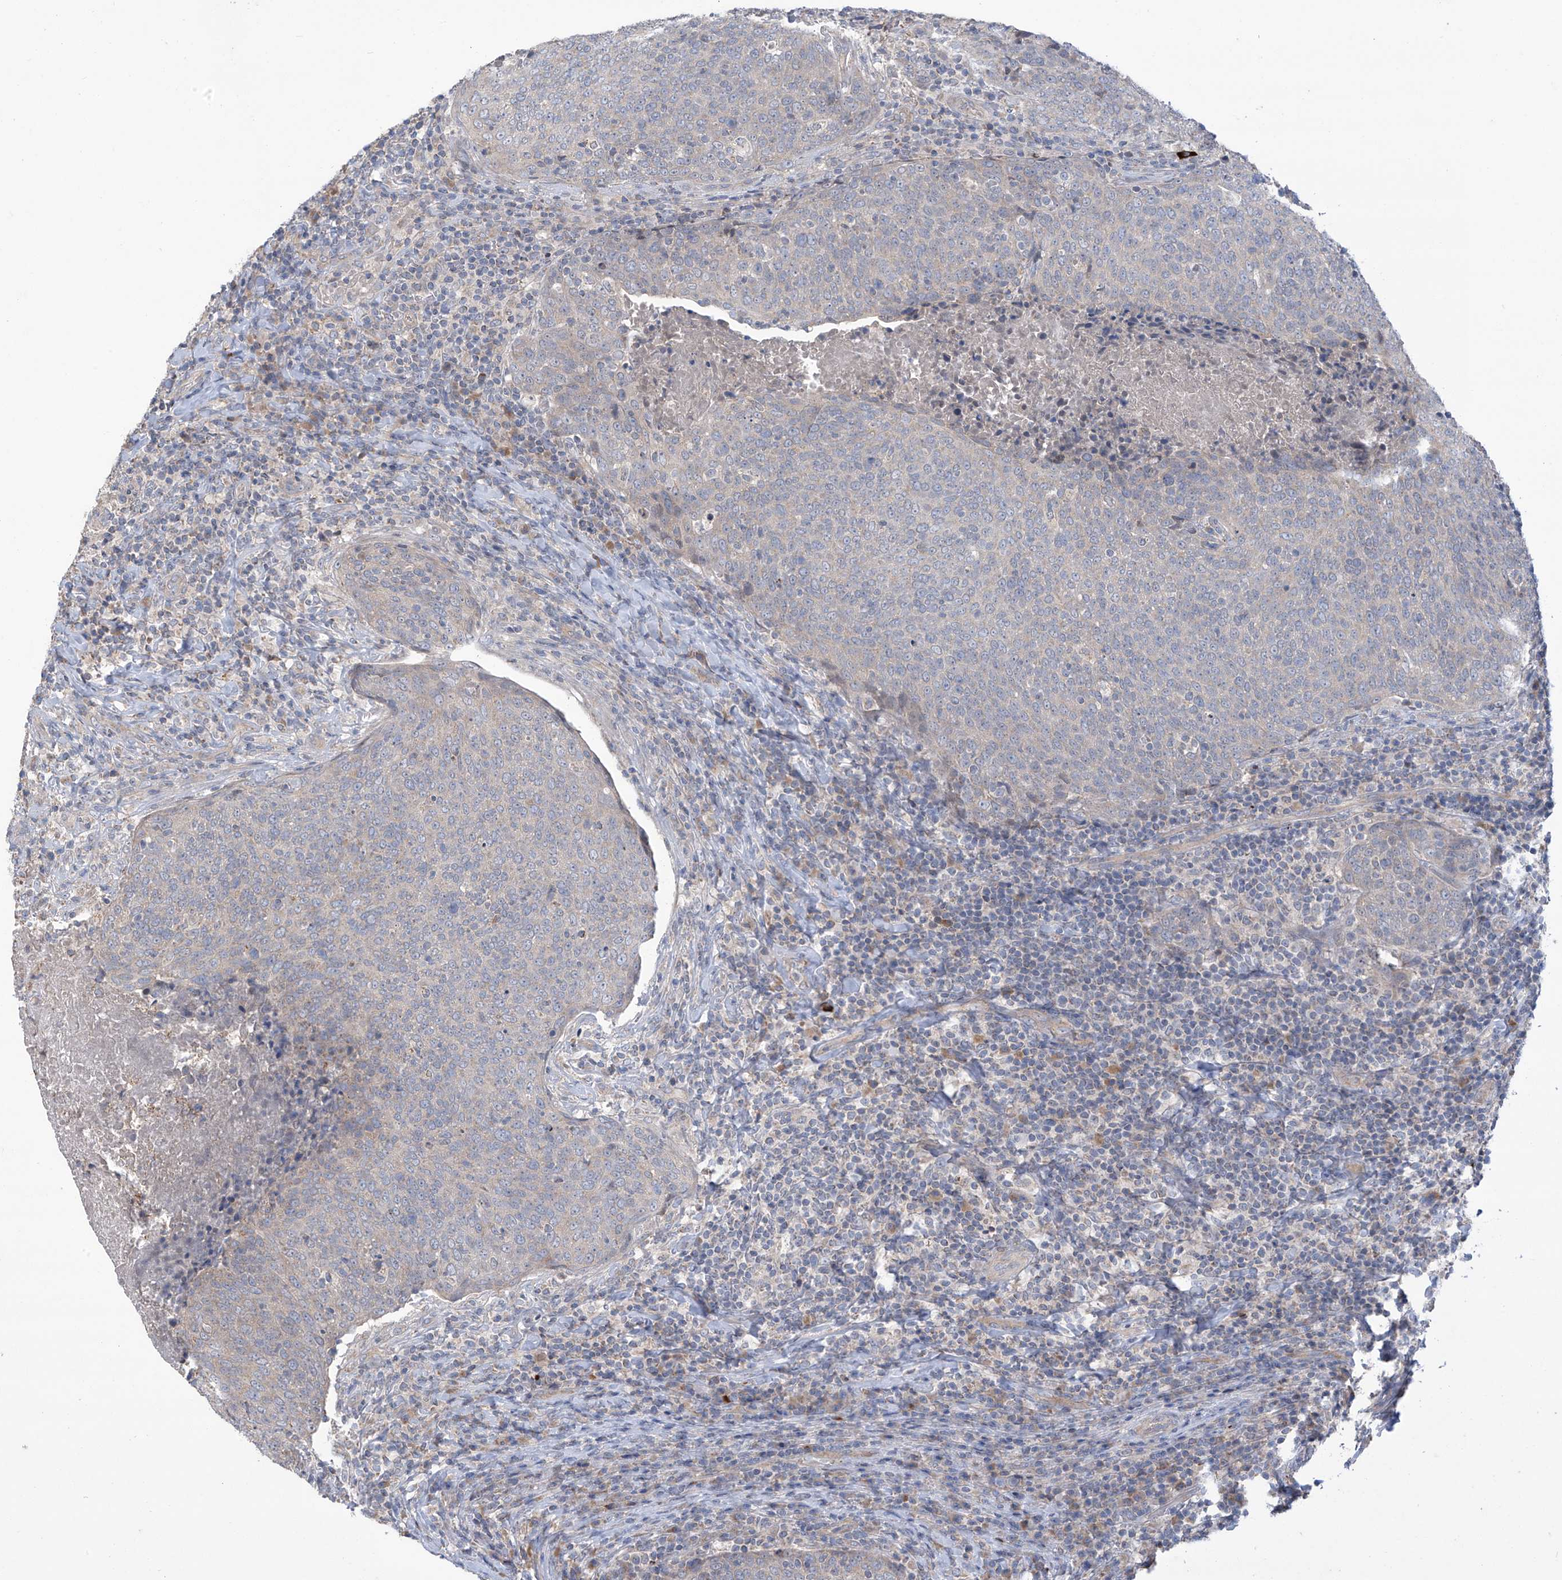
{"staining": {"intensity": "negative", "quantity": "none", "location": "none"}, "tissue": "head and neck cancer", "cell_type": "Tumor cells", "image_type": "cancer", "snomed": [{"axis": "morphology", "description": "Squamous cell carcinoma, NOS"}, {"axis": "morphology", "description": "Squamous cell carcinoma, metastatic, NOS"}, {"axis": "topography", "description": "Lymph node"}, {"axis": "topography", "description": "Head-Neck"}], "caption": "The immunohistochemistry image has no significant expression in tumor cells of head and neck squamous cell carcinoma tissue.", "gene": "SCGB1D2", "patient": {"sex": "male", "age": 62}}